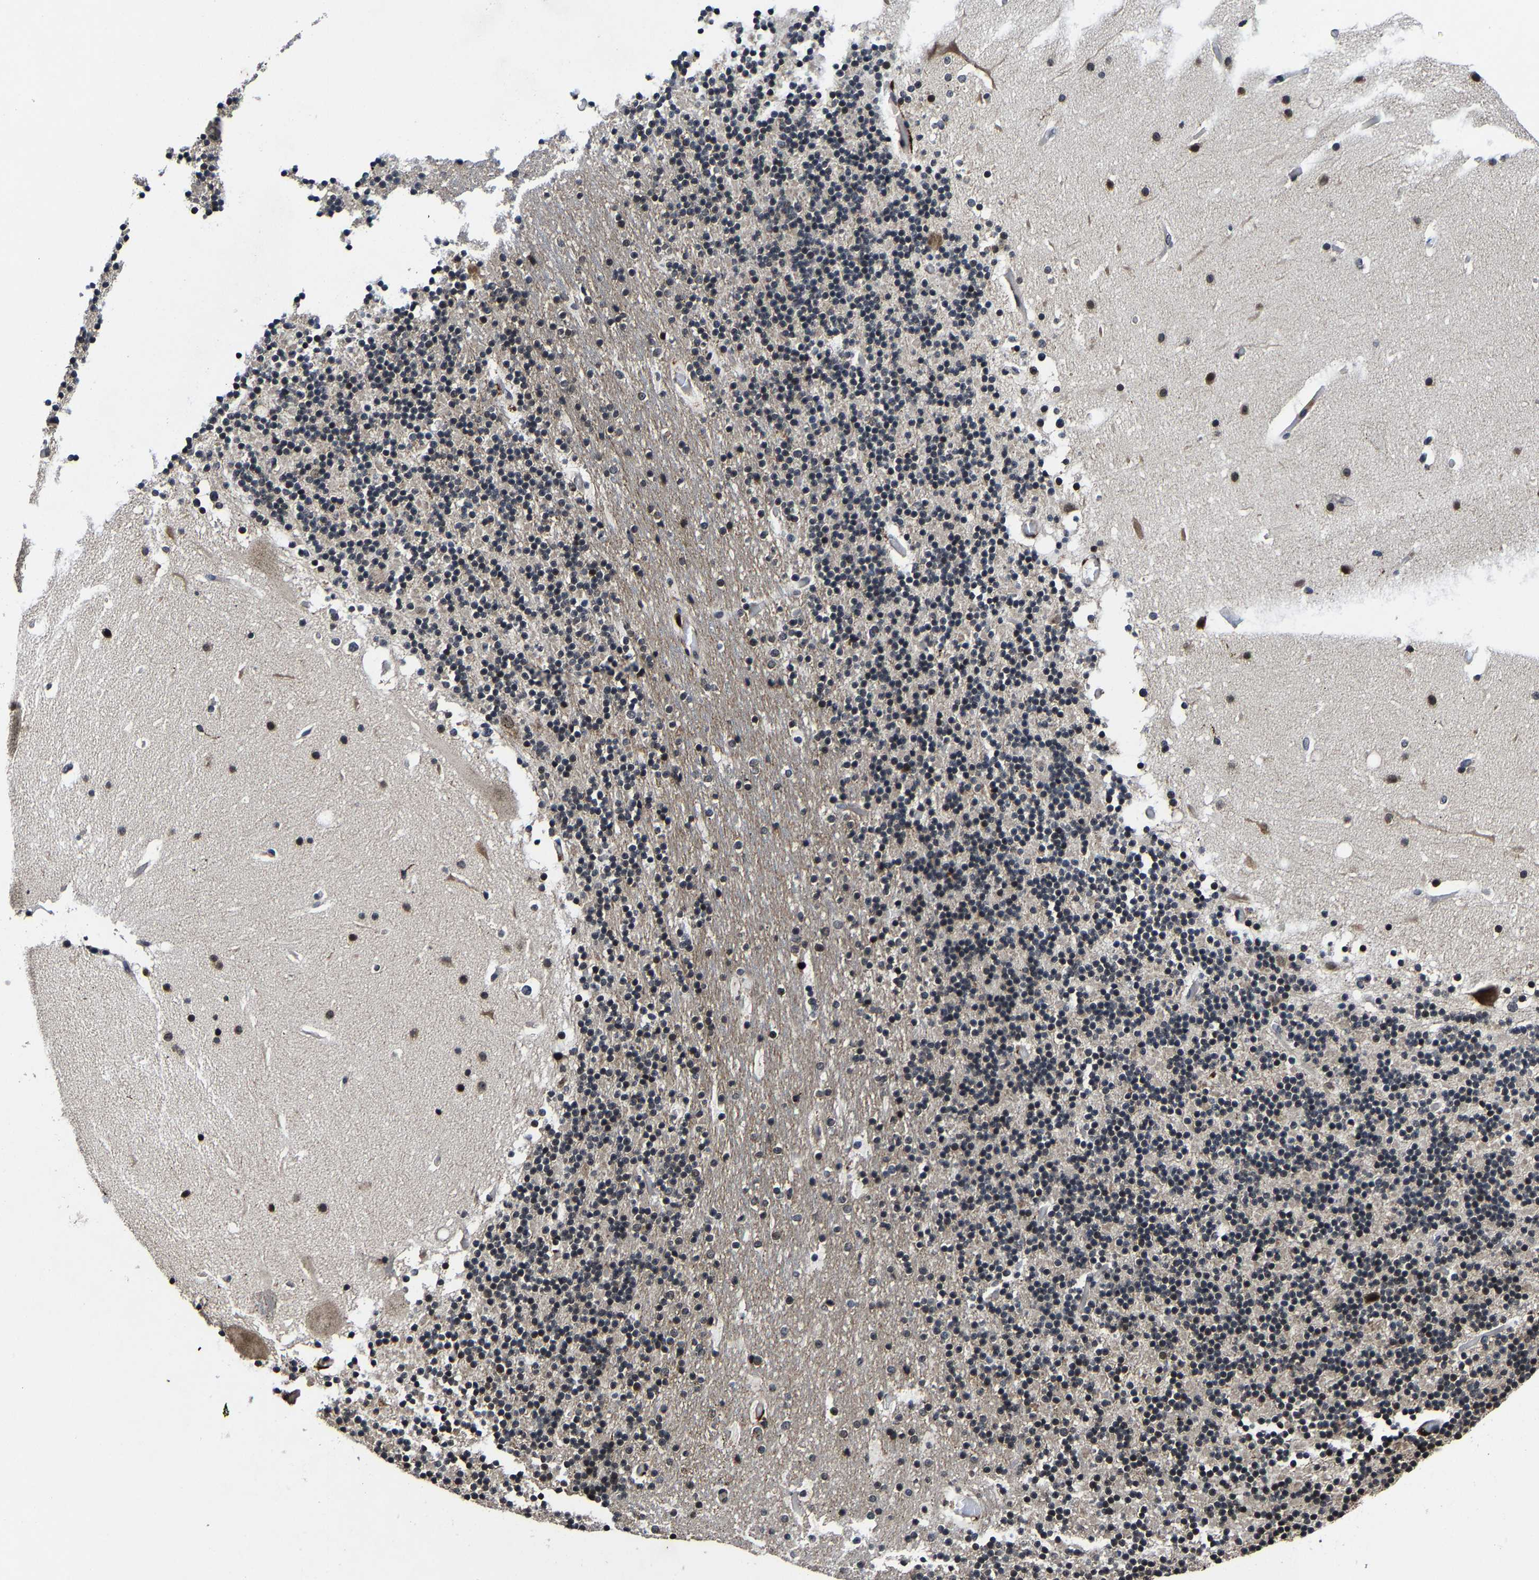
{"staining": {"intensity": "moderate", "quantity": "25%-75%", "location": "nuclear"}, "tissue": "cerebellum", "cell_type": "Cells in granular layer", "image_type": "normal", "snomed": [{"axis": "morphology", "description": "Normal tissue, NOS"}, {"axis": "topography", "description": "Cerebellum"}], "caption": "Moderate nuclear expression is appreciated in about 25%-75% of cells in granular layer in unremarkable cerebellum.", "gene": "ZCCHC7", "patient": {"sex": "male", "age": 57}}